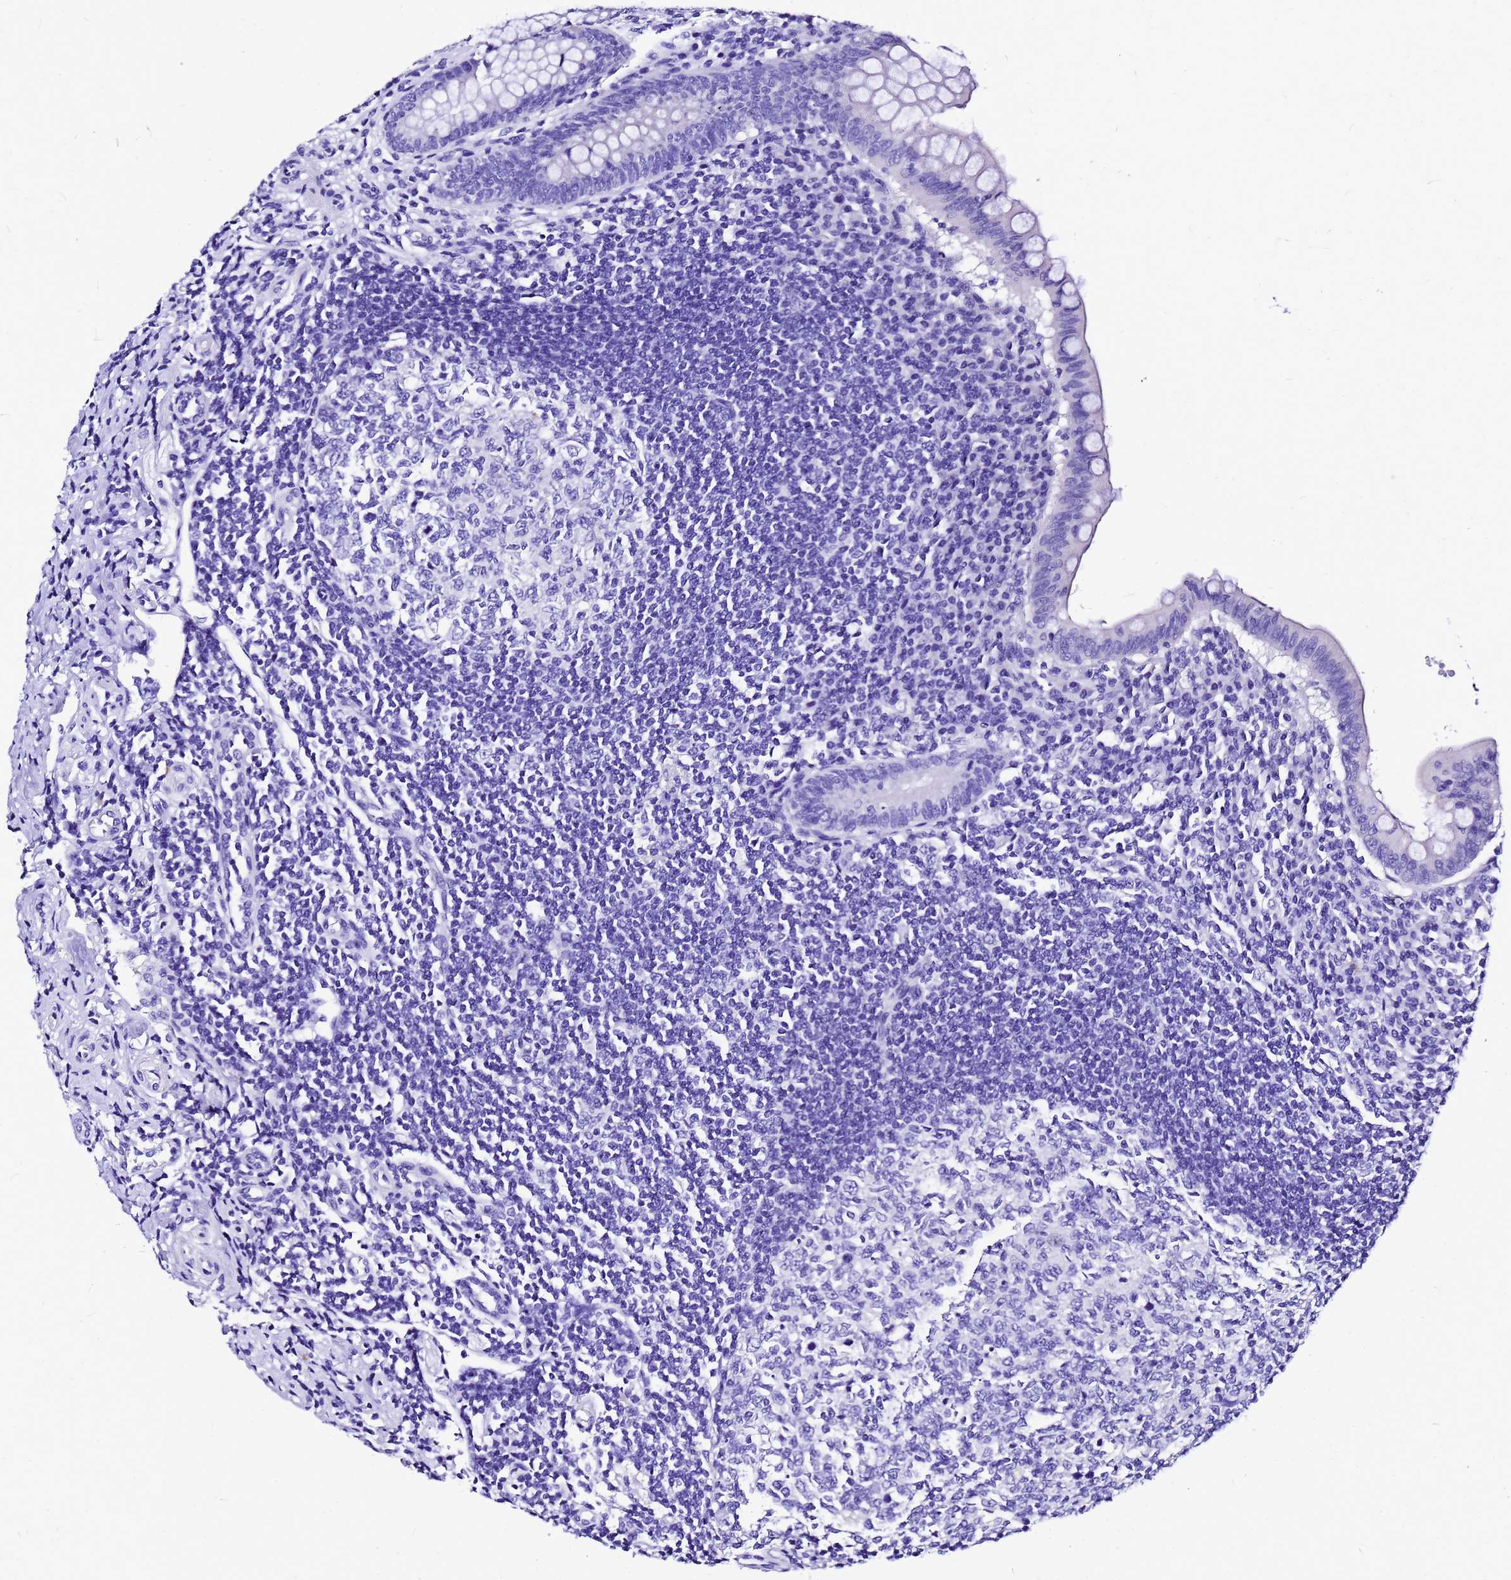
{"staining": {"intensity": "negative", "quantity": "none", "location": "none"}, "tissue": "appendix", "cell_type": "Glandular cells", "image_type": "normal", "snomed": [{"axis": "morphology", "description": "Normal tissue, NOS"}, {"axis": "topography", "description": "Appendix"}], "caption": "Immunohistochemistry (IHC) photomicrograph of unremarkable appendix: appendix stained with DAB (3,3'-diaminobenzidine) demonstrates no significant protein expression in glandular cells.", "gene": "HERC4", "patient": {"sex": "female", "age": 33}}